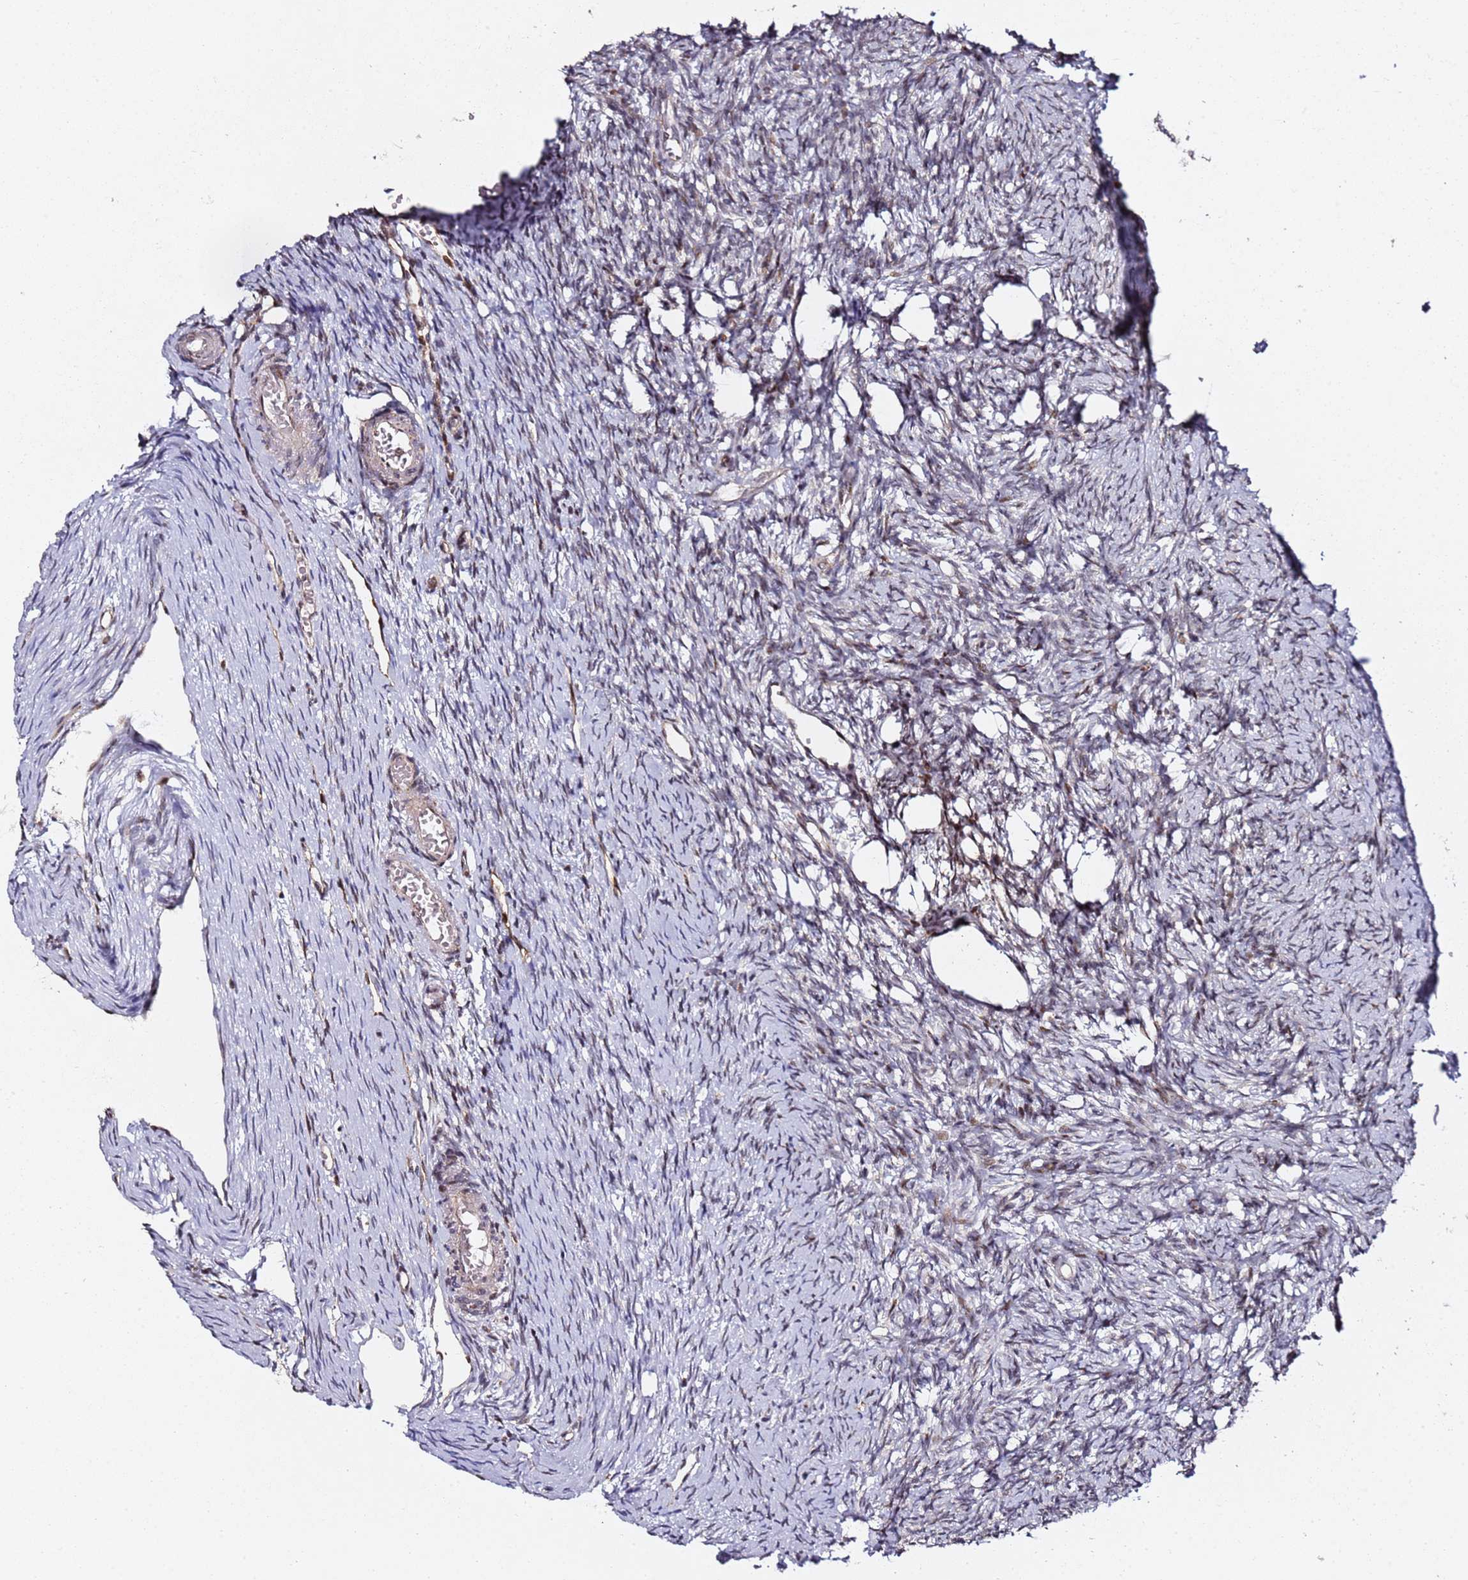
{"staining": {"intensity": "moderate", "quantity": "<25%", "location": "nuclear"}, "tissue": "ovary", "cell_type": "Ovarian stroma cells", "image_type": "normal", "snomed": [{"axis": "morphology", "description": "Normal tissue, NOS"}, {"axis": "topography", "description": "Ovary"}], "caption": "Brown immunohistochemical staining in normal ovary reveals moderate nuclear staining in about <25% of ovarian stroma cells.", "gene": "TP53AIP1", "patient": {"sex": "female", "age": 51}}